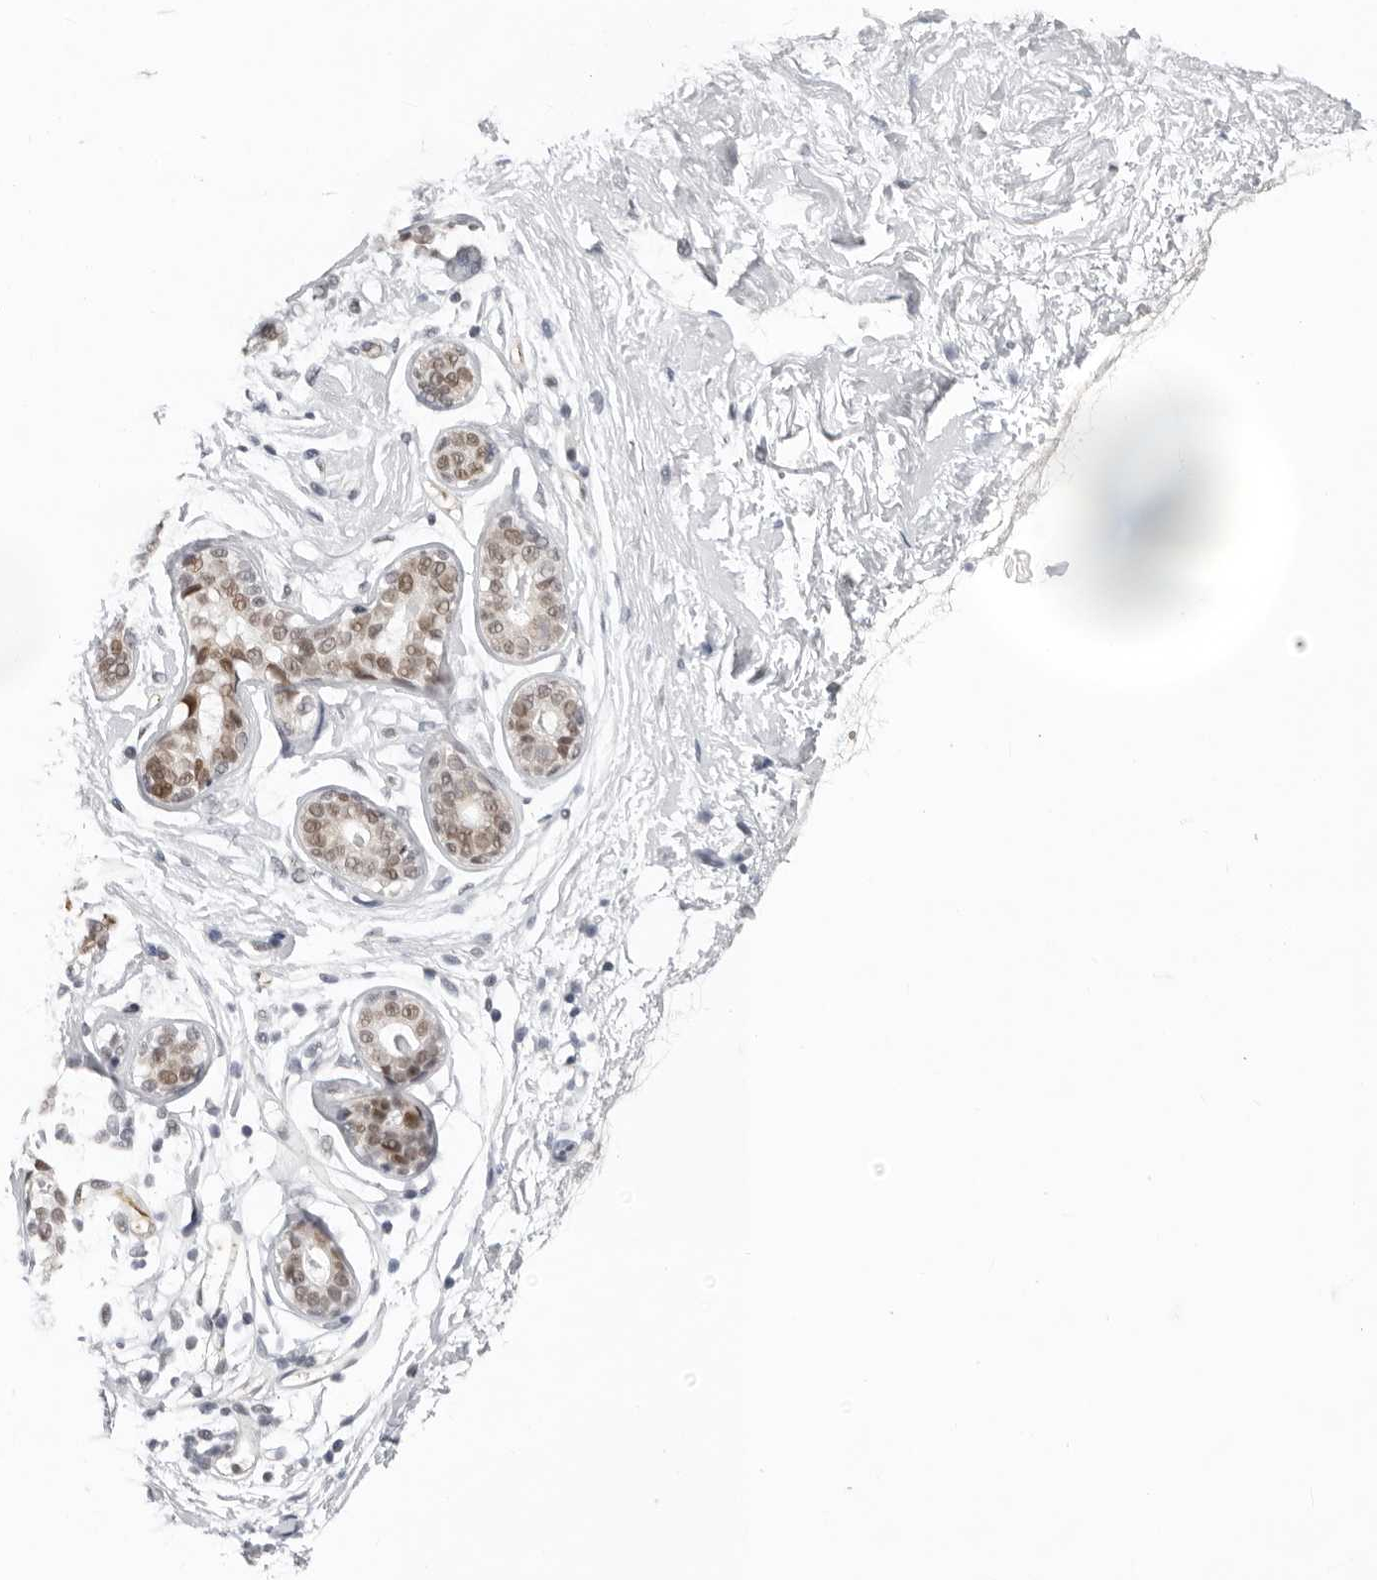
{"staining": {"intensity": "negative", "quantity": "none", "location": "none"}, "tissue": "breast", "cell_type": "Adipocytes", "image_type": "normal", "snomed": [{"axis": "morphology", "description": "Normal tissue, NOS"}, {"axis": "topography", "description": "Breast"}], "caption": "Immunohistochemical staining of normal human breast shows no significant staining in adipocytes. The staining is performed using DAB brown chromogen with nuclei counter-stained in using hematoxylin.", "gene": "USP1", "patient": {"sex": "female", "age": 23}}